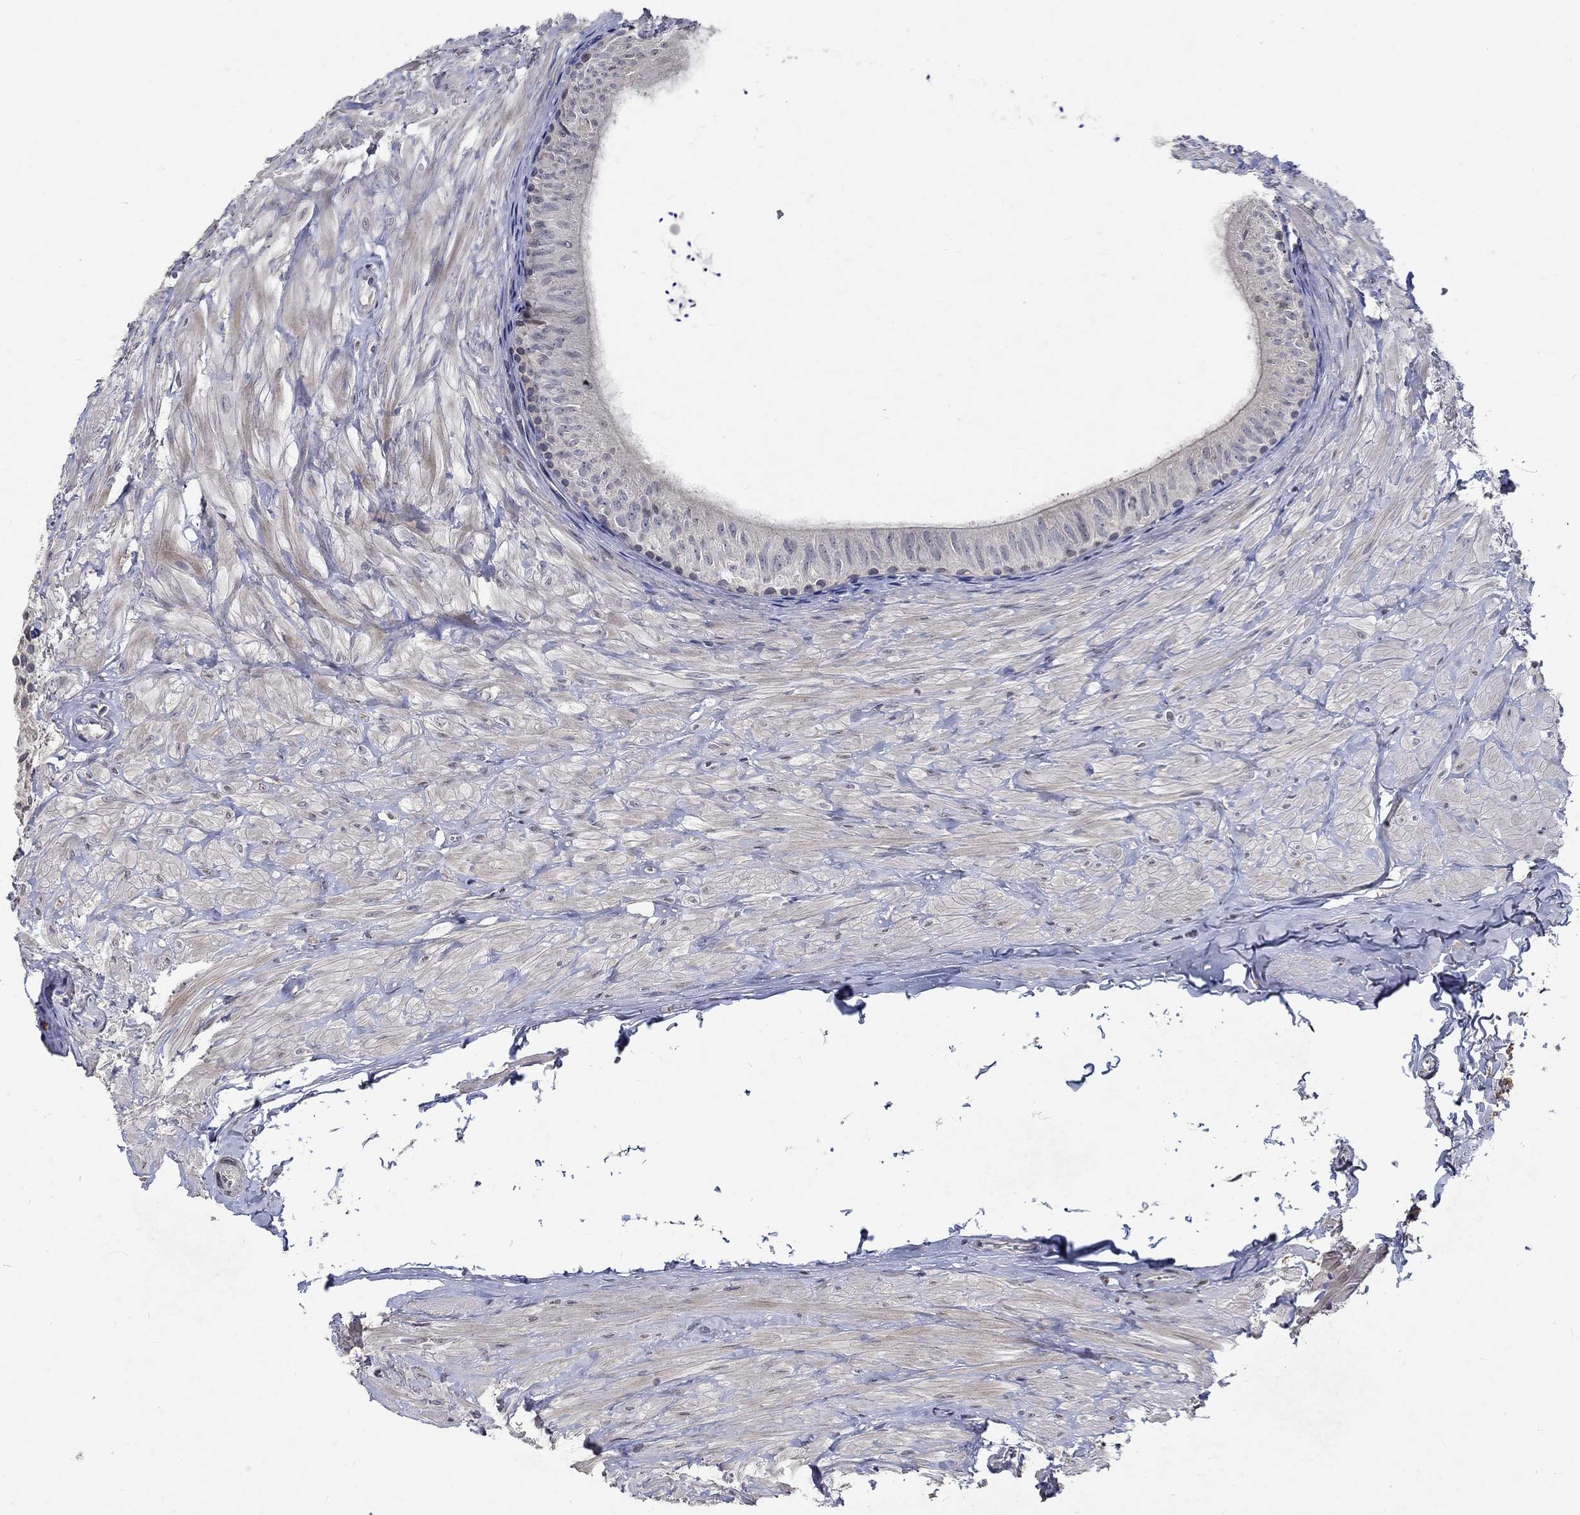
{"staining": {"intensity": "negative", "quantity": "none", "location": "none"}, "tissue": "epididymis", "cell_type": "Glandular cells", "image_type": "normal", "snomed": [{"axis": "morphology", "description": "Normal tissue, NOS"}, {"axis": "topography", "description": "Epididymis"}], "caption": "Epididymis was stained to show a protein in brown. There is no significant positivity in glandular cells. Brightfield microscopy of immunohistochemistry stained with DAB (3,3'-diaminobenzidine) (brown) and hematoxylin (blue), captured at high magnification.", "gene": "TMEM169", "patient": {"sex": "male", "age": 32}}